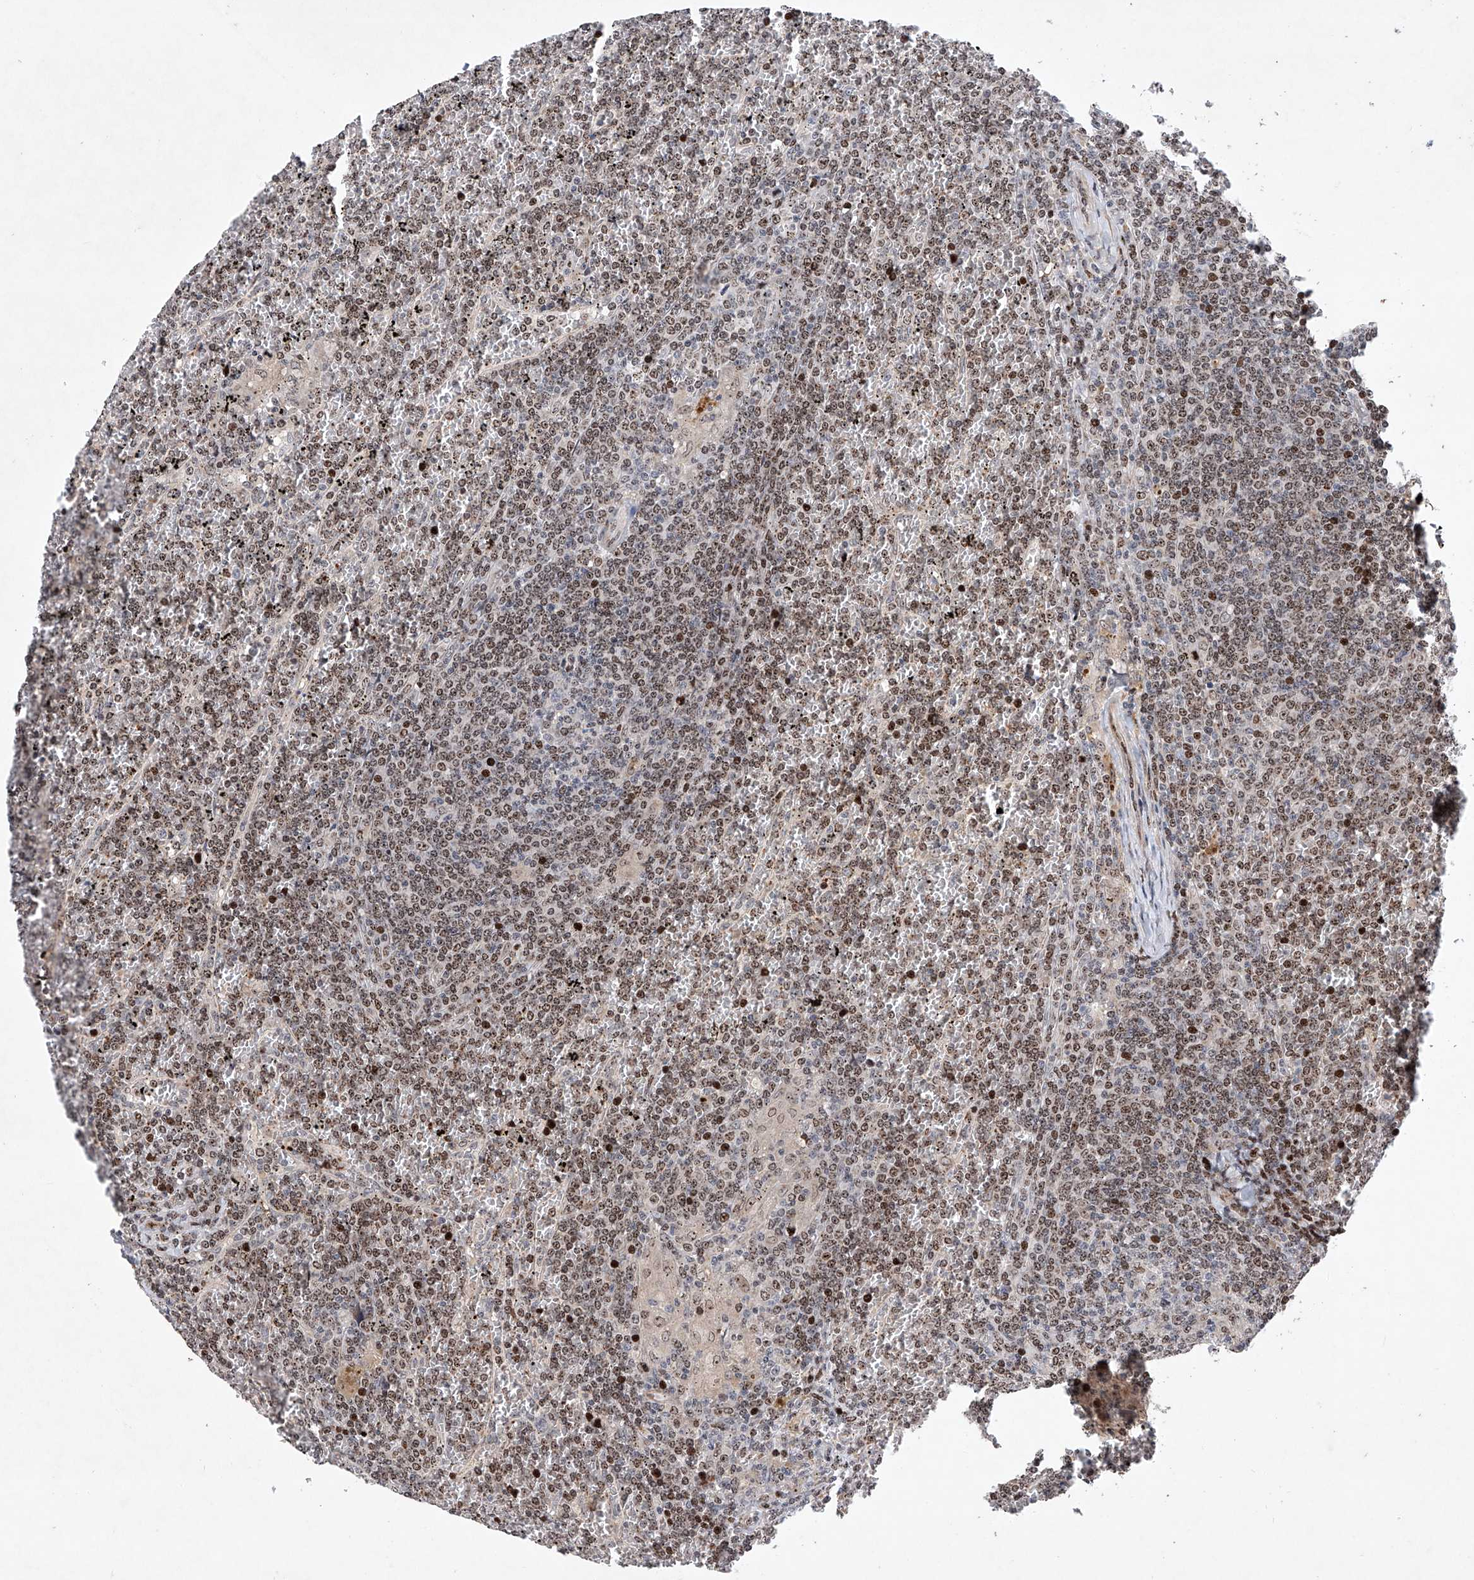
{"staining": {"intensity": "moderate", "quantity": ">75%", "location": "nuclear"}, "tissue": "lymphoma", "cell_type": "Tumor cells", "image_type": "cancer", "snomed": [{"axis": "morphology", "description": "Malignant lymphoma, non-Hodgkin's type, Low grade"}, {"axis": "topography", "description": "Spleen"}], "caption": "The immunohistochemical stain labels moderate nuclear positivity in tumor cells of malignant lymphoma, non-Hodgkin's type (low-grade) tissue.", "gene": "AFG1L", "patient": {"sex": "female", "age": 19}}